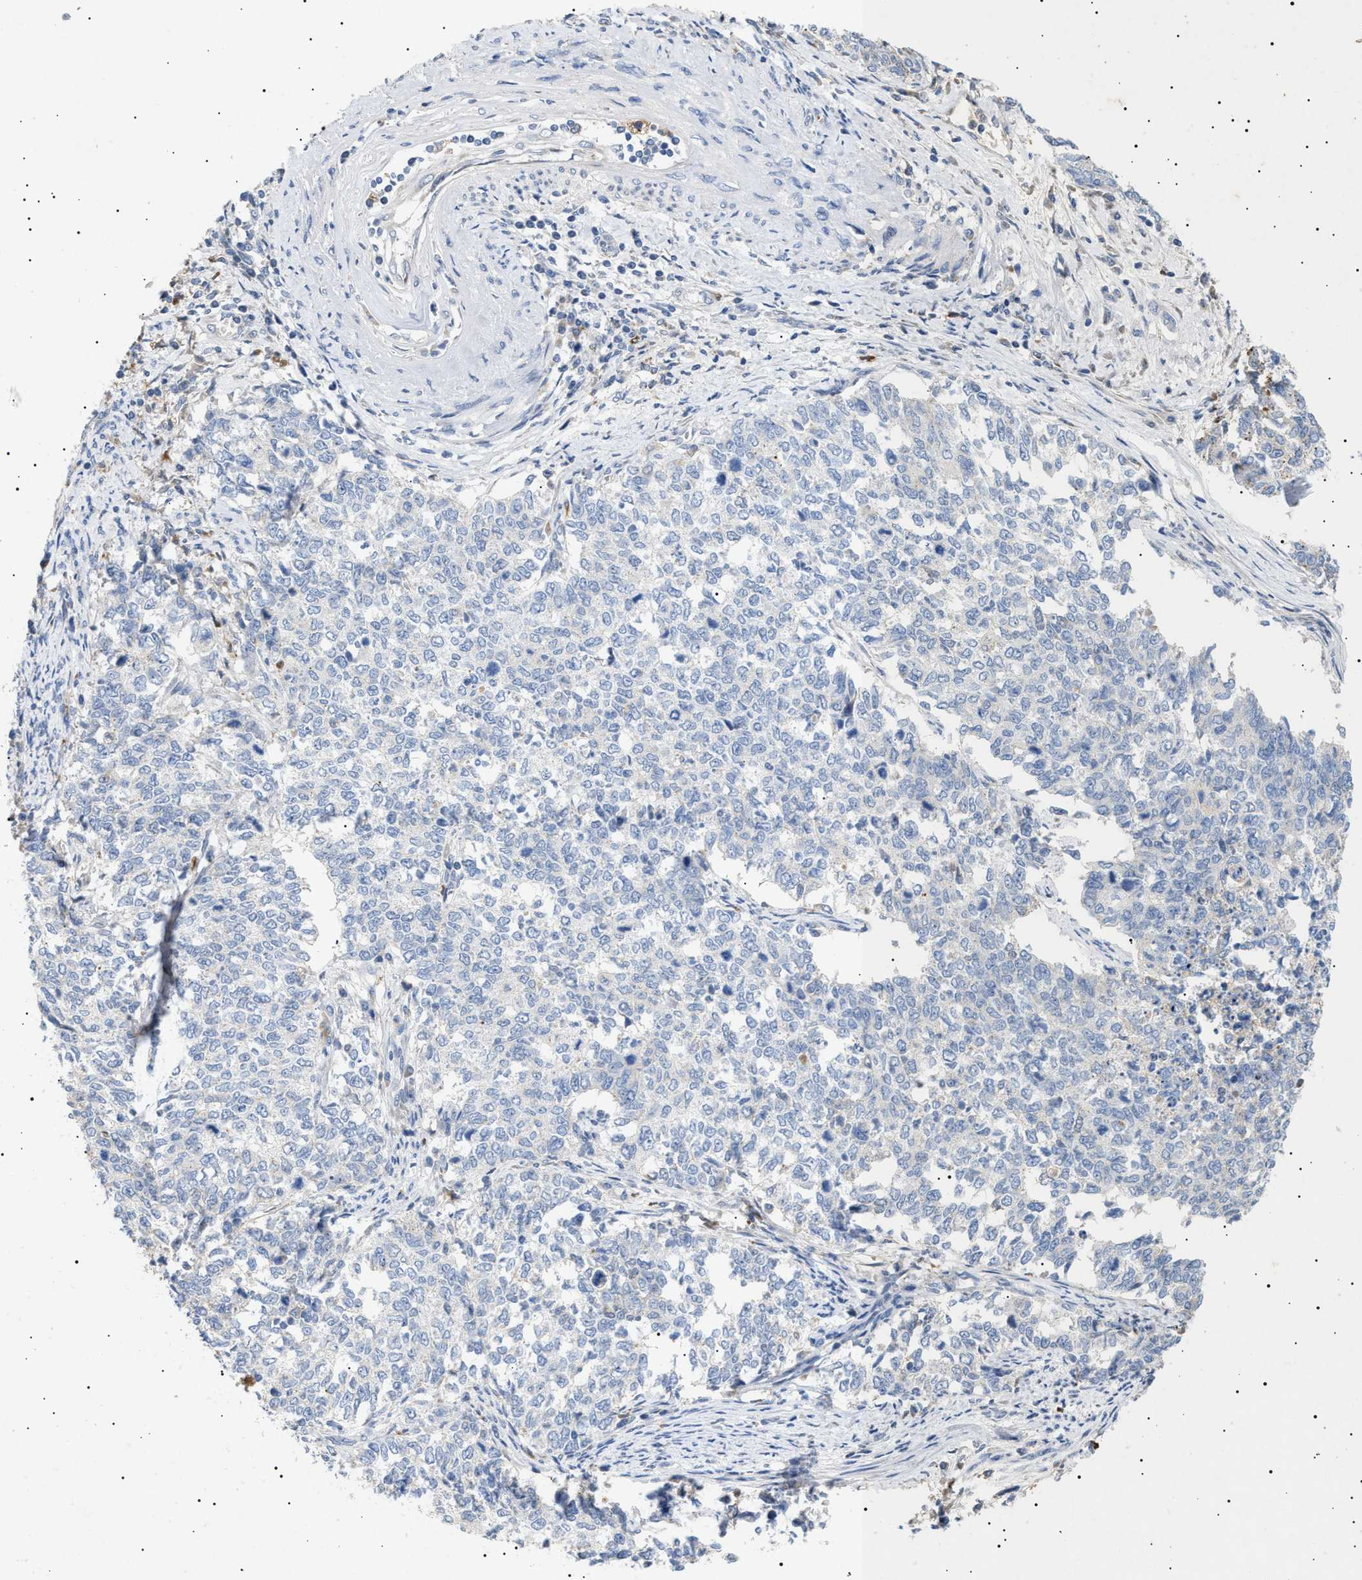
{"staining": {"intensity": "negative", "quantity": "none", "location": "none"}, "tissue": "cervical cancer", "cell_type": "Tumor cells", "image_type": "cancer", "snomed": [{"axis": "morphology", "description": "Squamous cell carcinoma, NOS"}, {"axis": "topography", "description": "Cervix"}], "caption": "This is an immunohistochemistry (IHC) histopathology image of squamous cell carcinoma (cervical). There is no expression in tumor cells.", "gene": "SIRT5", "patient": {"sex": "female", "age": 63}}